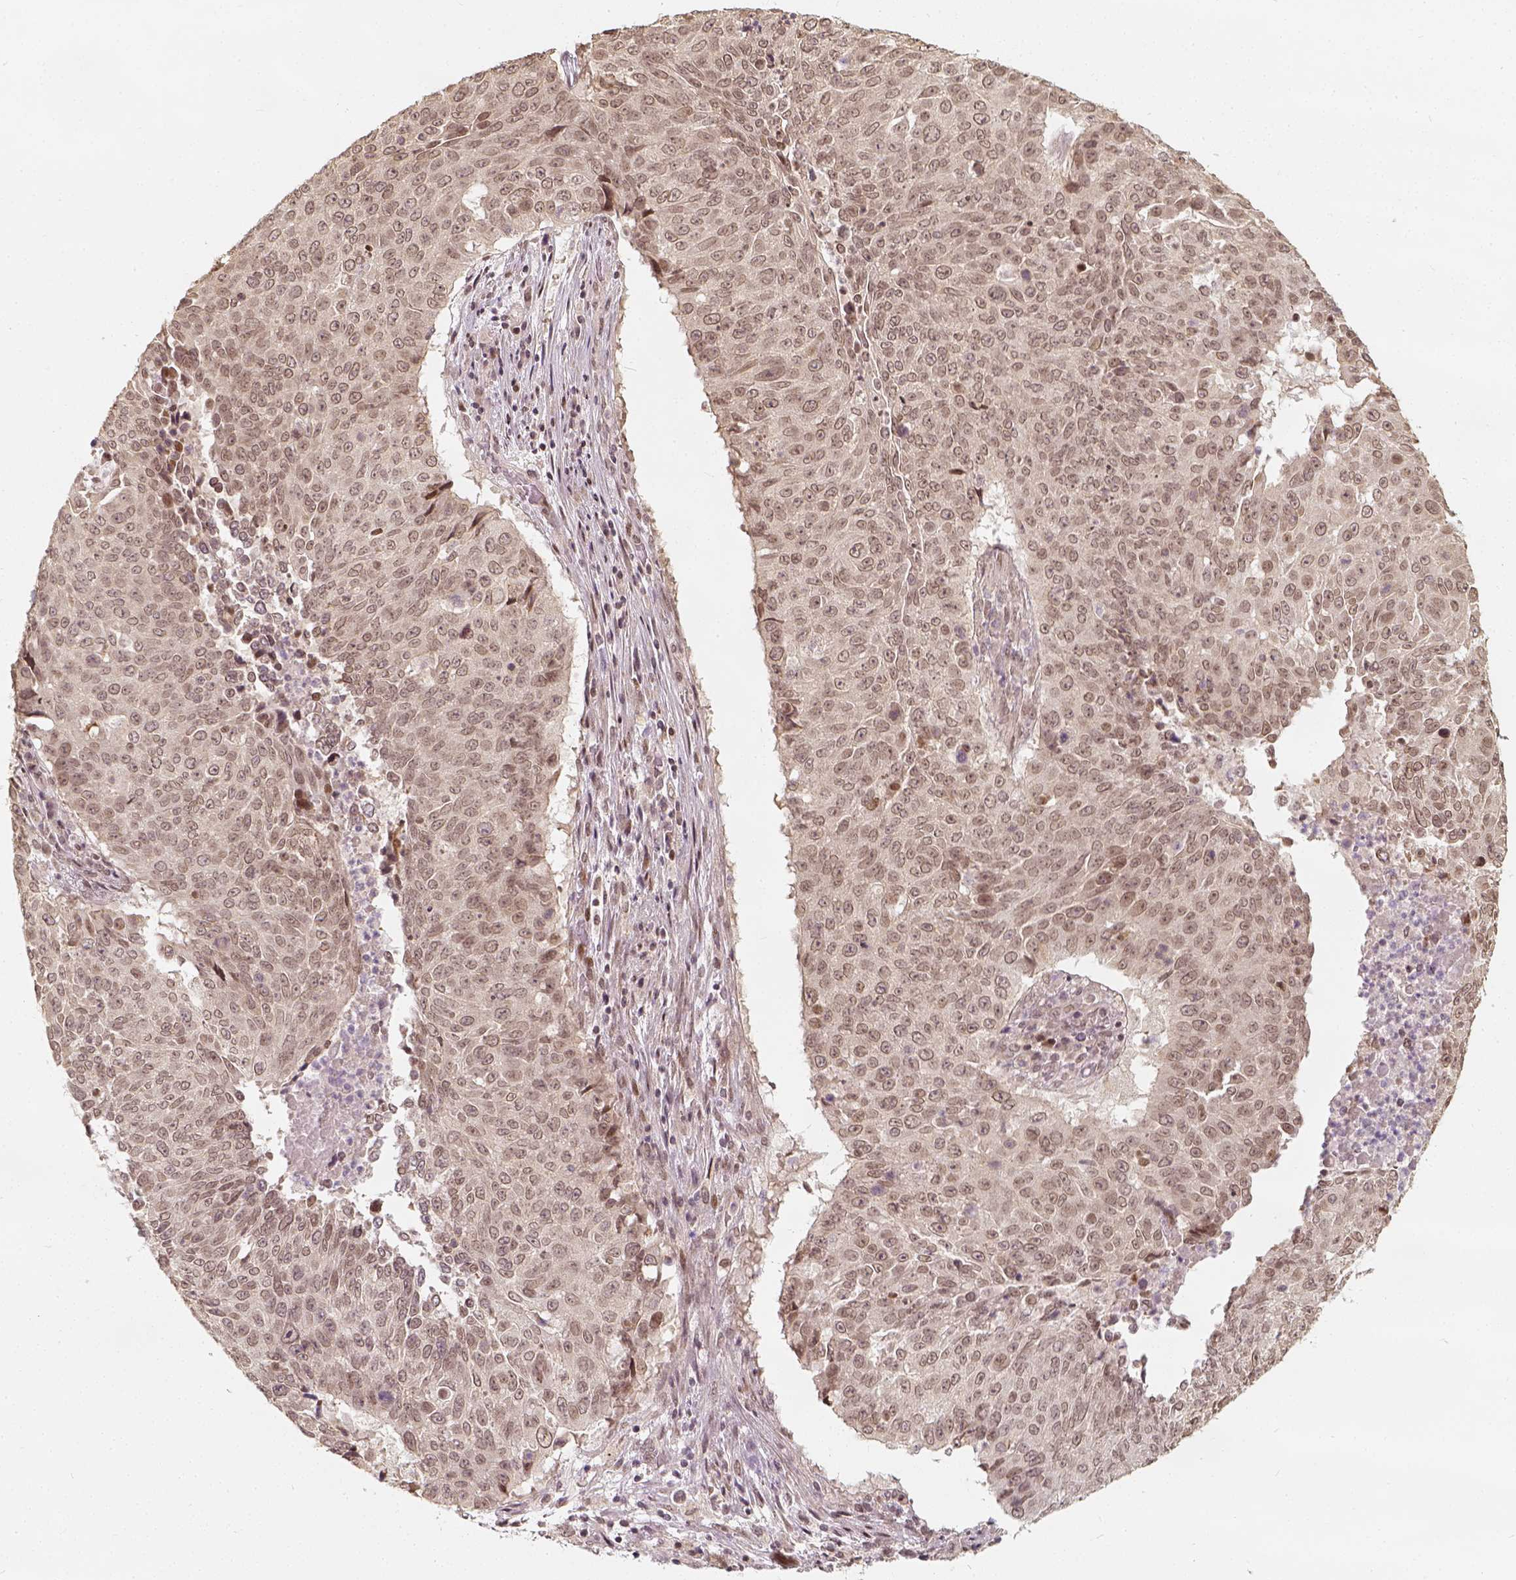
{"staining": {"intensity": "weak", "quantity": ">75%", "location": "nuclear"}, "tissue": "lung cancer", "cell_type": "Tumor cells", "image_type": "cancer", "snomed": [{"axis": "morphology", "description": "Normal tissue, NOS"}, {"axis": "morphology", "description": "Squamous cell carcinoma, NOS"}, {"axis": "topography", "description": "Bronchus"}, {"axis": "topography", "description": "Lung"}], "caption": "A brown stain labels weak nuclear positivity of a protein in lung cancer (squamous cell carcinoma) tumor cells. The staining was performed using DAB to visualize the protein expression in brown, while the nuclei were stained in blue with hematoxylin (Magnification: 20x).", "gene": "ZMAT3", "patient": {"sex": "male", "age": 64}}